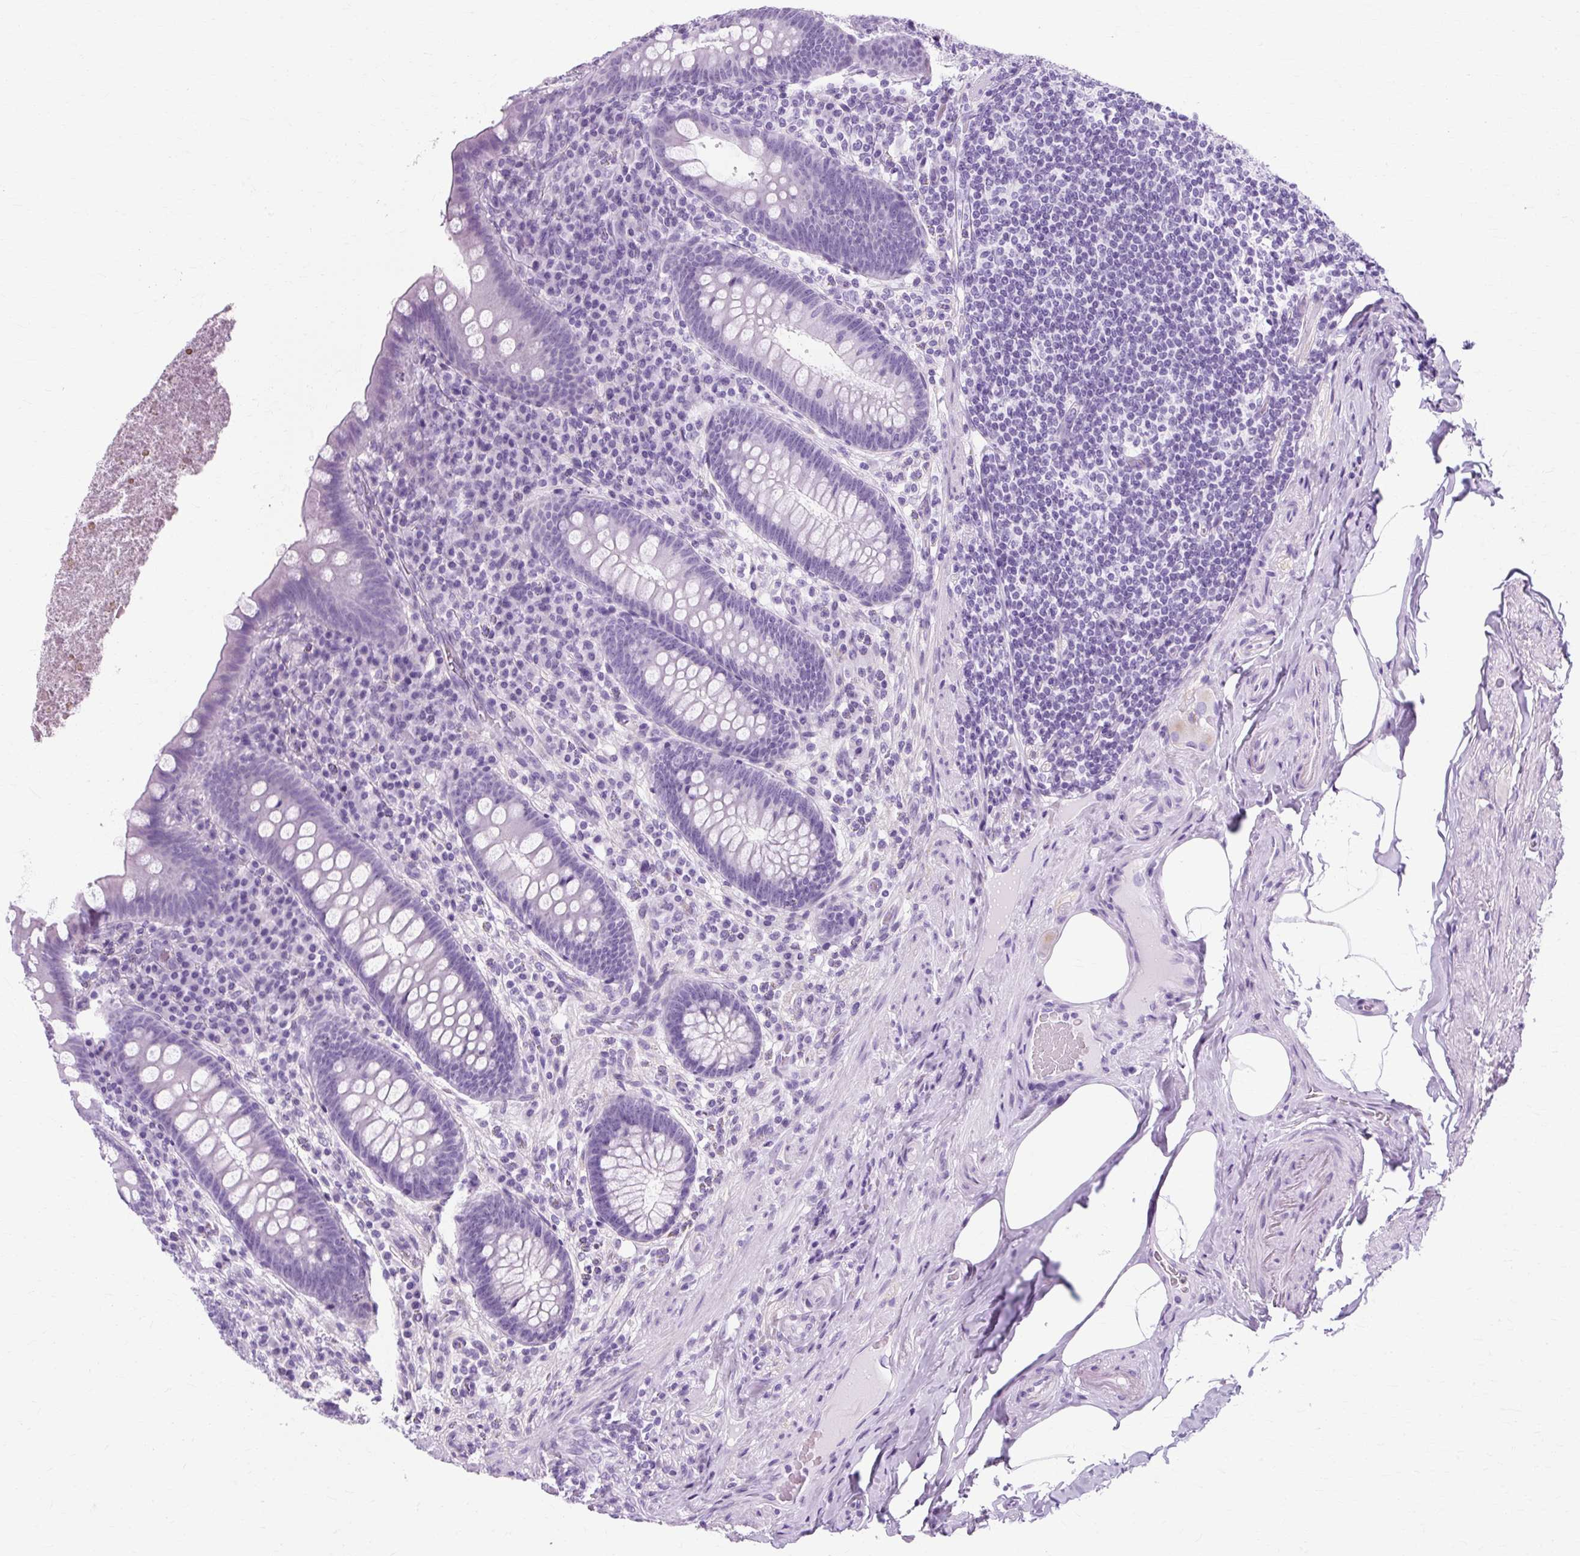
{"staining": {"intensity": "negative", "quantity": "none", "location": "none"}, "tissue": "appendix", "cell_type": "Glandular cells", "image_type": "normal", "snomed": [{"axis": "morphology", "description": "Normal tissue, NOS"}, {"axis": "topography", "description": "Appendix"}], "caption": "A high-resolution histopathology image shows immunohistochemistry (IHC) staining of normal appendix, which reveals no significant positivity in glandular cells.", "gene": "TMEM89", "patient": {"sex": "male", "age": 71}}